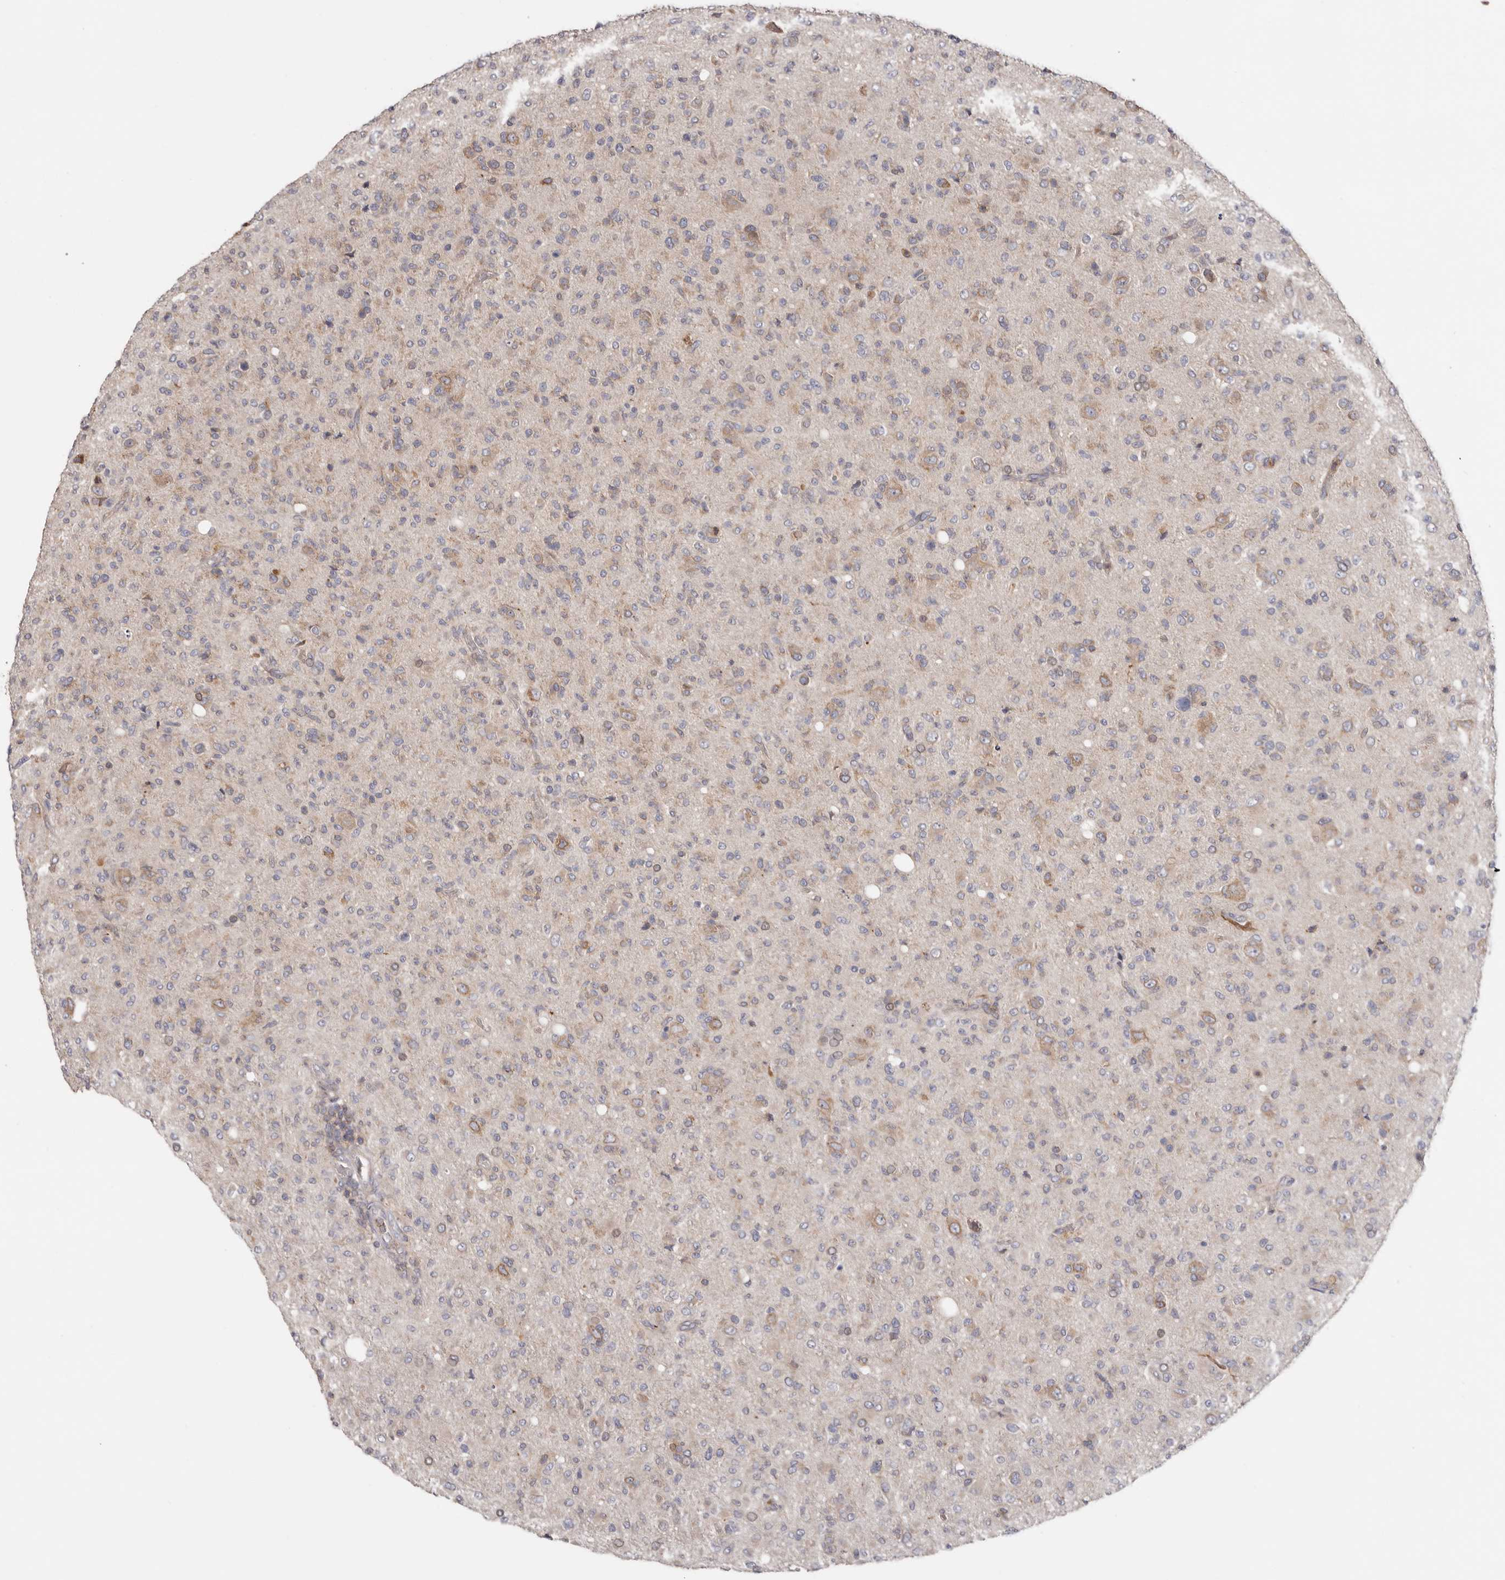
{"staining": {"intensity": "weak", "quantity": "<25%", "location": "cytoplasmic/membranous"}, "tissue": "glioma", "cell_type": "Tumor cells", "image_type": "cancer", "snomed": [{"axis": "morphology", "description": "Glioma, malignant, High grade"}, {"axis": "topography", "description": "Brain"}], "caption": "Tumor cells show no significant expression in high-grade glioma (malignant).", "gene": "TMUB1", "patient": {"sex": "female", "age": 57}}